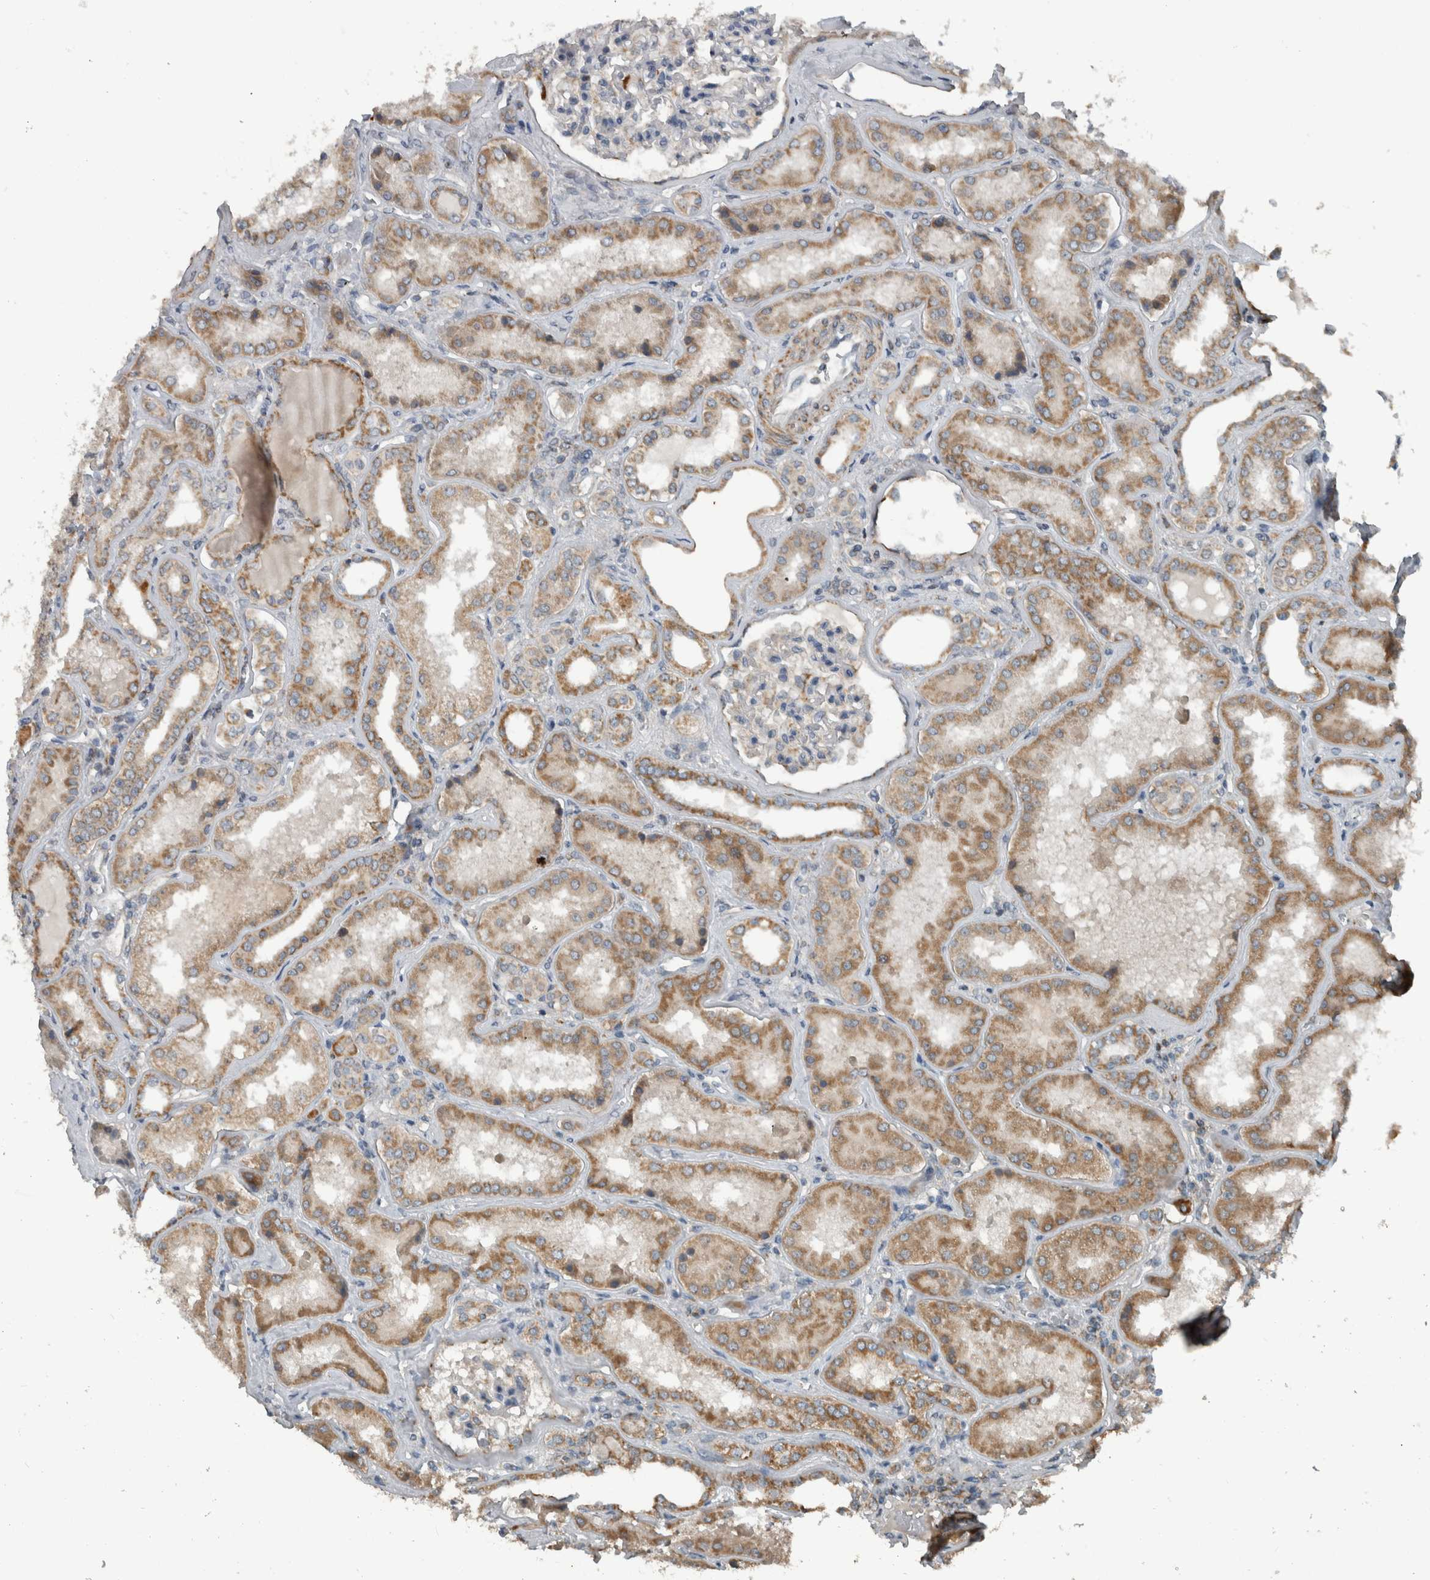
{"staining": {"intensity": "moderate", "quantity": "<25%", "location": "cytoplasmic/membranous"}, "tissue": "kidney", "cell_type": "Cells in glomeruli", "image_type": "normal", "snomed": [{"axis": "morphology", "description": "Normal tissue, NOS"}, {"axis": "topography", "description": "Kidney"}], "caption": "Cells in glomeruli show moderate cytoplasmic/membranous expression in approximately <25% of cells in normal kidney.", "gene": "ARMC1", "patient": {"sex": "female", "age": 56}}